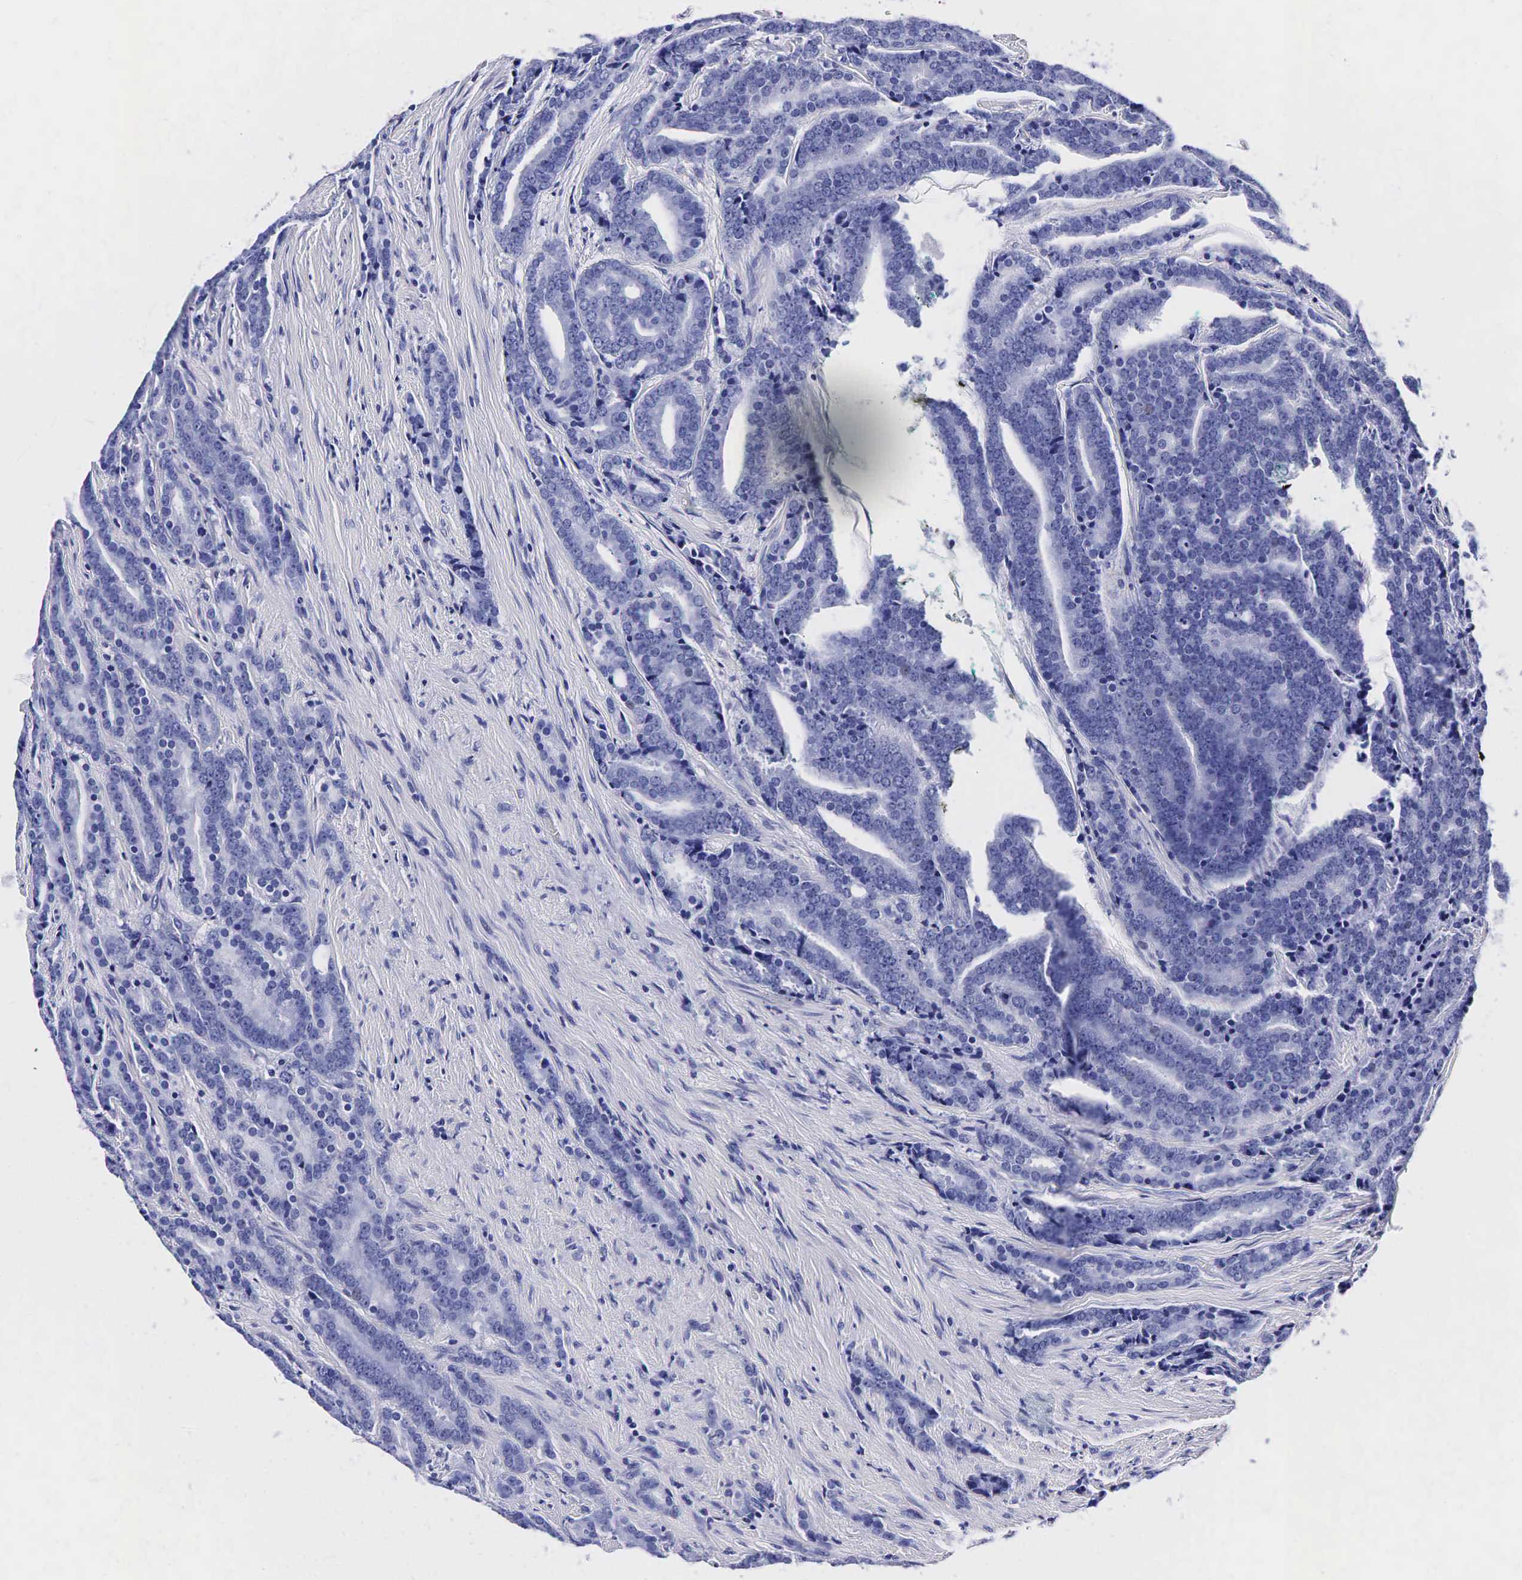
{"staining": {"intensity": "negative", "quantity": "none", "location": "none"}, "tissue": "prostate cancer", "cell_type": "Tumor cells", "image_type": "cancer", "snomed": [{"axis": "morphology", "description": "Adenocarcinoma, Medium grade"}, {"axis": "topography", "description": "Prostate"}], "caption": "The immunohistochemistry micrograph has no significant expression in tumor cells of prostate adenocarcinoma (medium-grade) tissue.", "gene": "TG", "patient": {"sex": "male", "age": 65}}